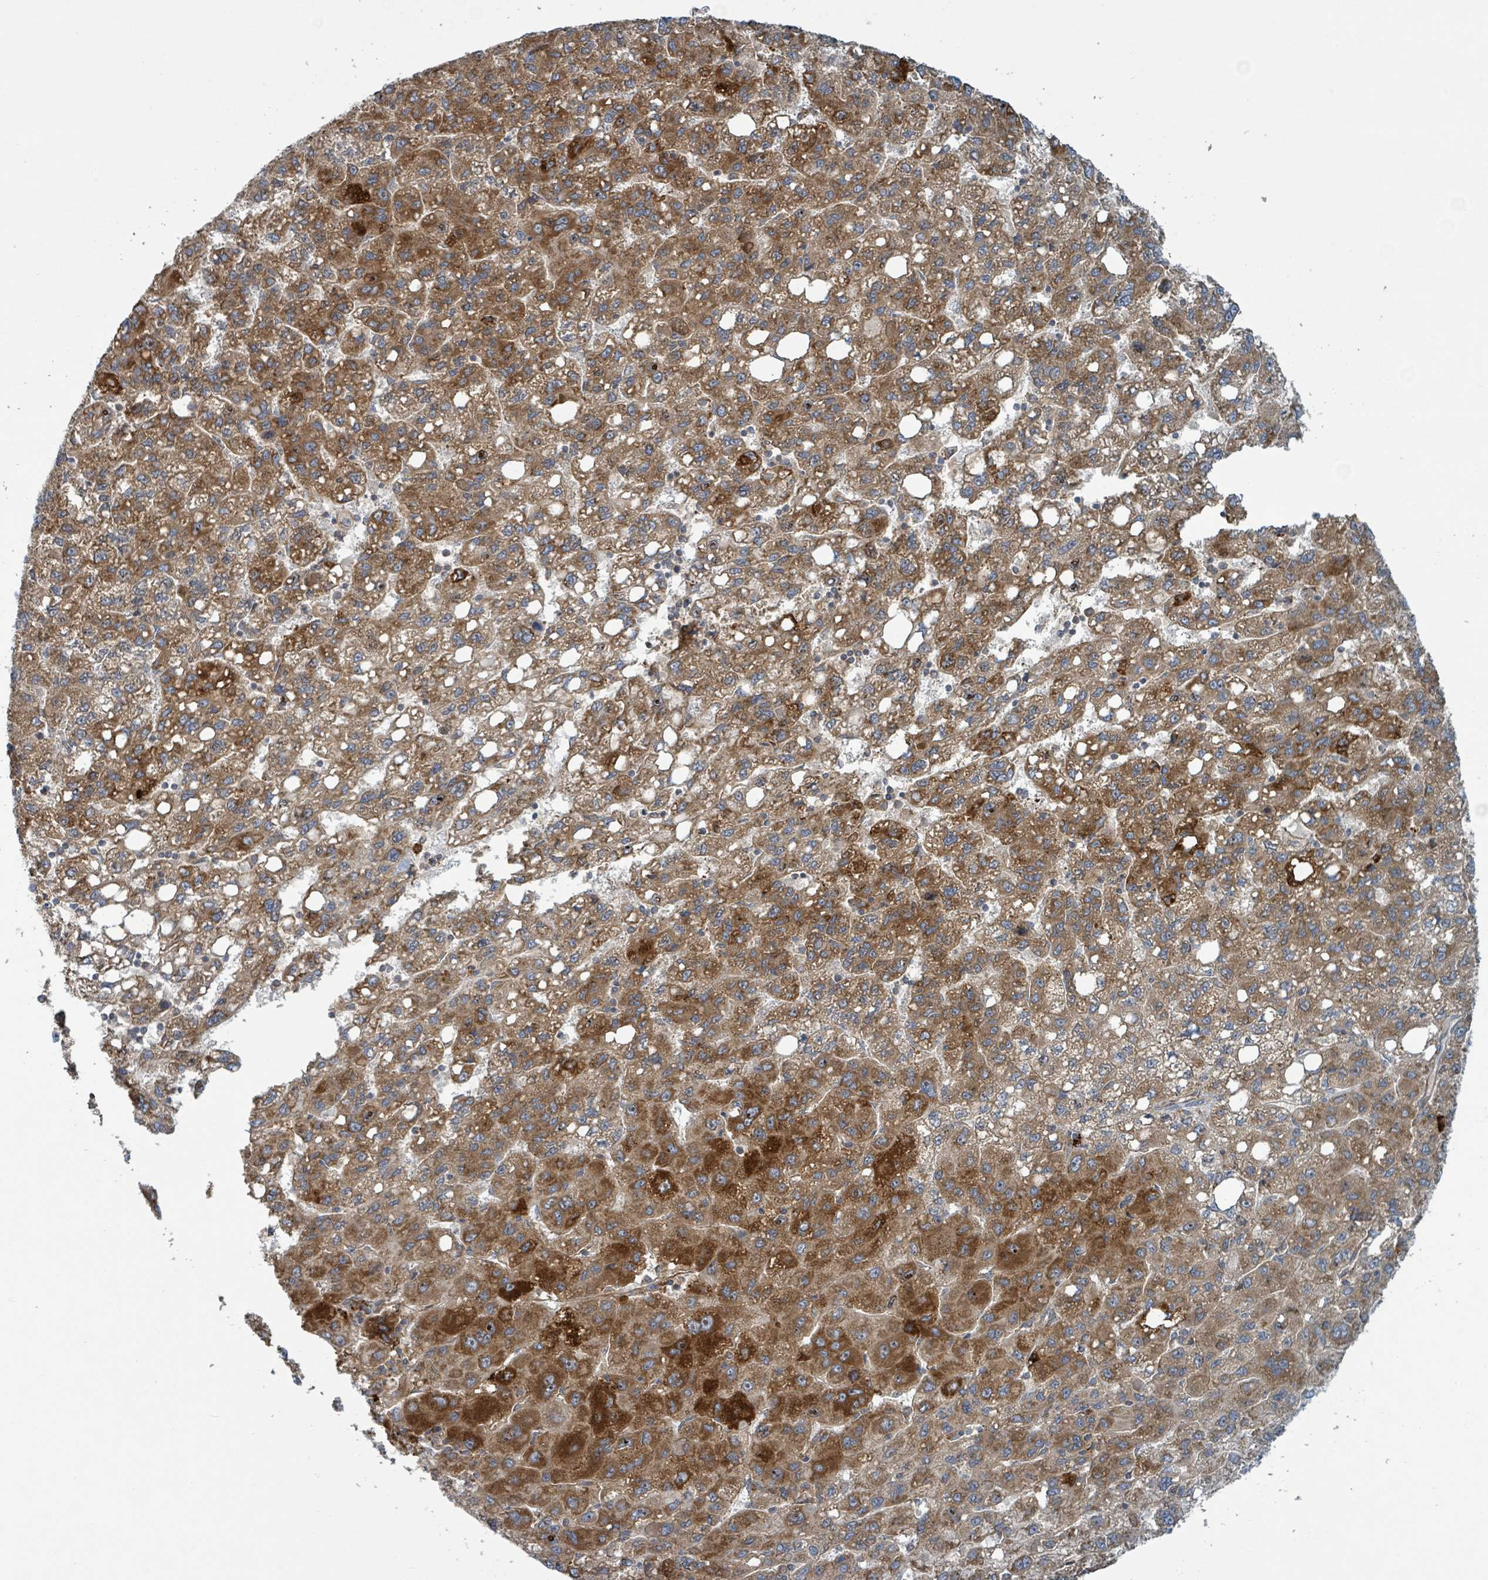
{"staining": {"intensity": "strong", "quantity": ">75%", "location": "cytoplasmic/membranous,nuclear"}, "tissue": "liver cancer", "cell_type": "Tumor cells", "image_type": "cancer", "snomed": [{"axis": "morphology", "description": "Carcinoma, Hepatocellular, NOS"}, {"axis": "topography", "description": "Liver"}], "caption": "Tumor cells display strong cytoplasmic/membranous and nuclear staining in approximately >75% of cells in hepatocellular carcinoma (liver).", "gene": "OR51E1", "patient": {"sex": "female", "age": 82}}